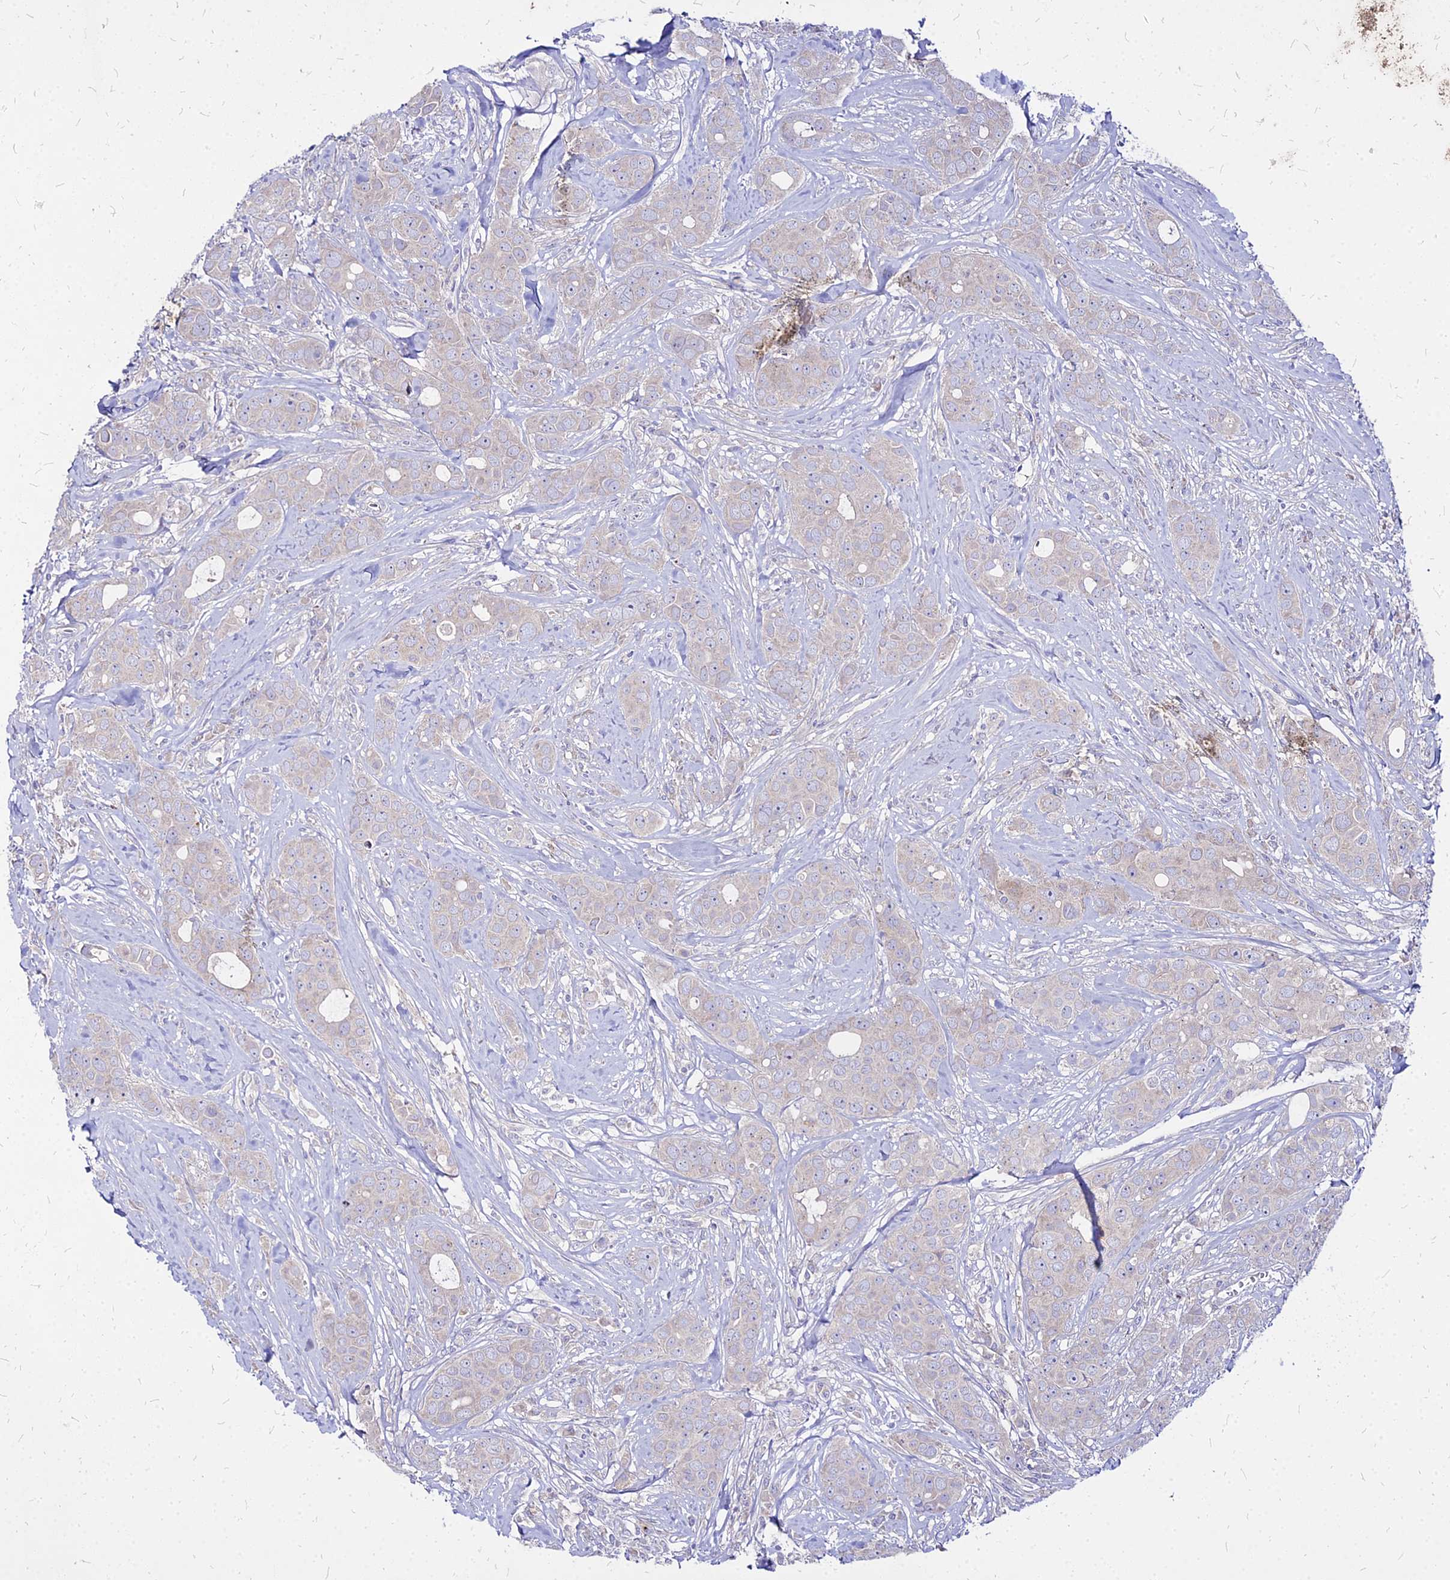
{"staining": {"intensity": "negative", "quantity": "none", "location": "none"}, "tissue": "breast cancer", "cell_type": "Tumor cells", "image_type": "cancer", "snomed": [{"axis": "morphology", "description": "Duct carcinoma"}, {"axis": "topography", "description": "Breast"}], "caption": "A high-resolution photomicrograph shows immunohistochemistry (IHC) staining of breast invasive ductal carcinoma, which displays no significant positivity in tumor cells.", "gene": "COMMD10", "patient": {"sex": "female", "age": 43}}